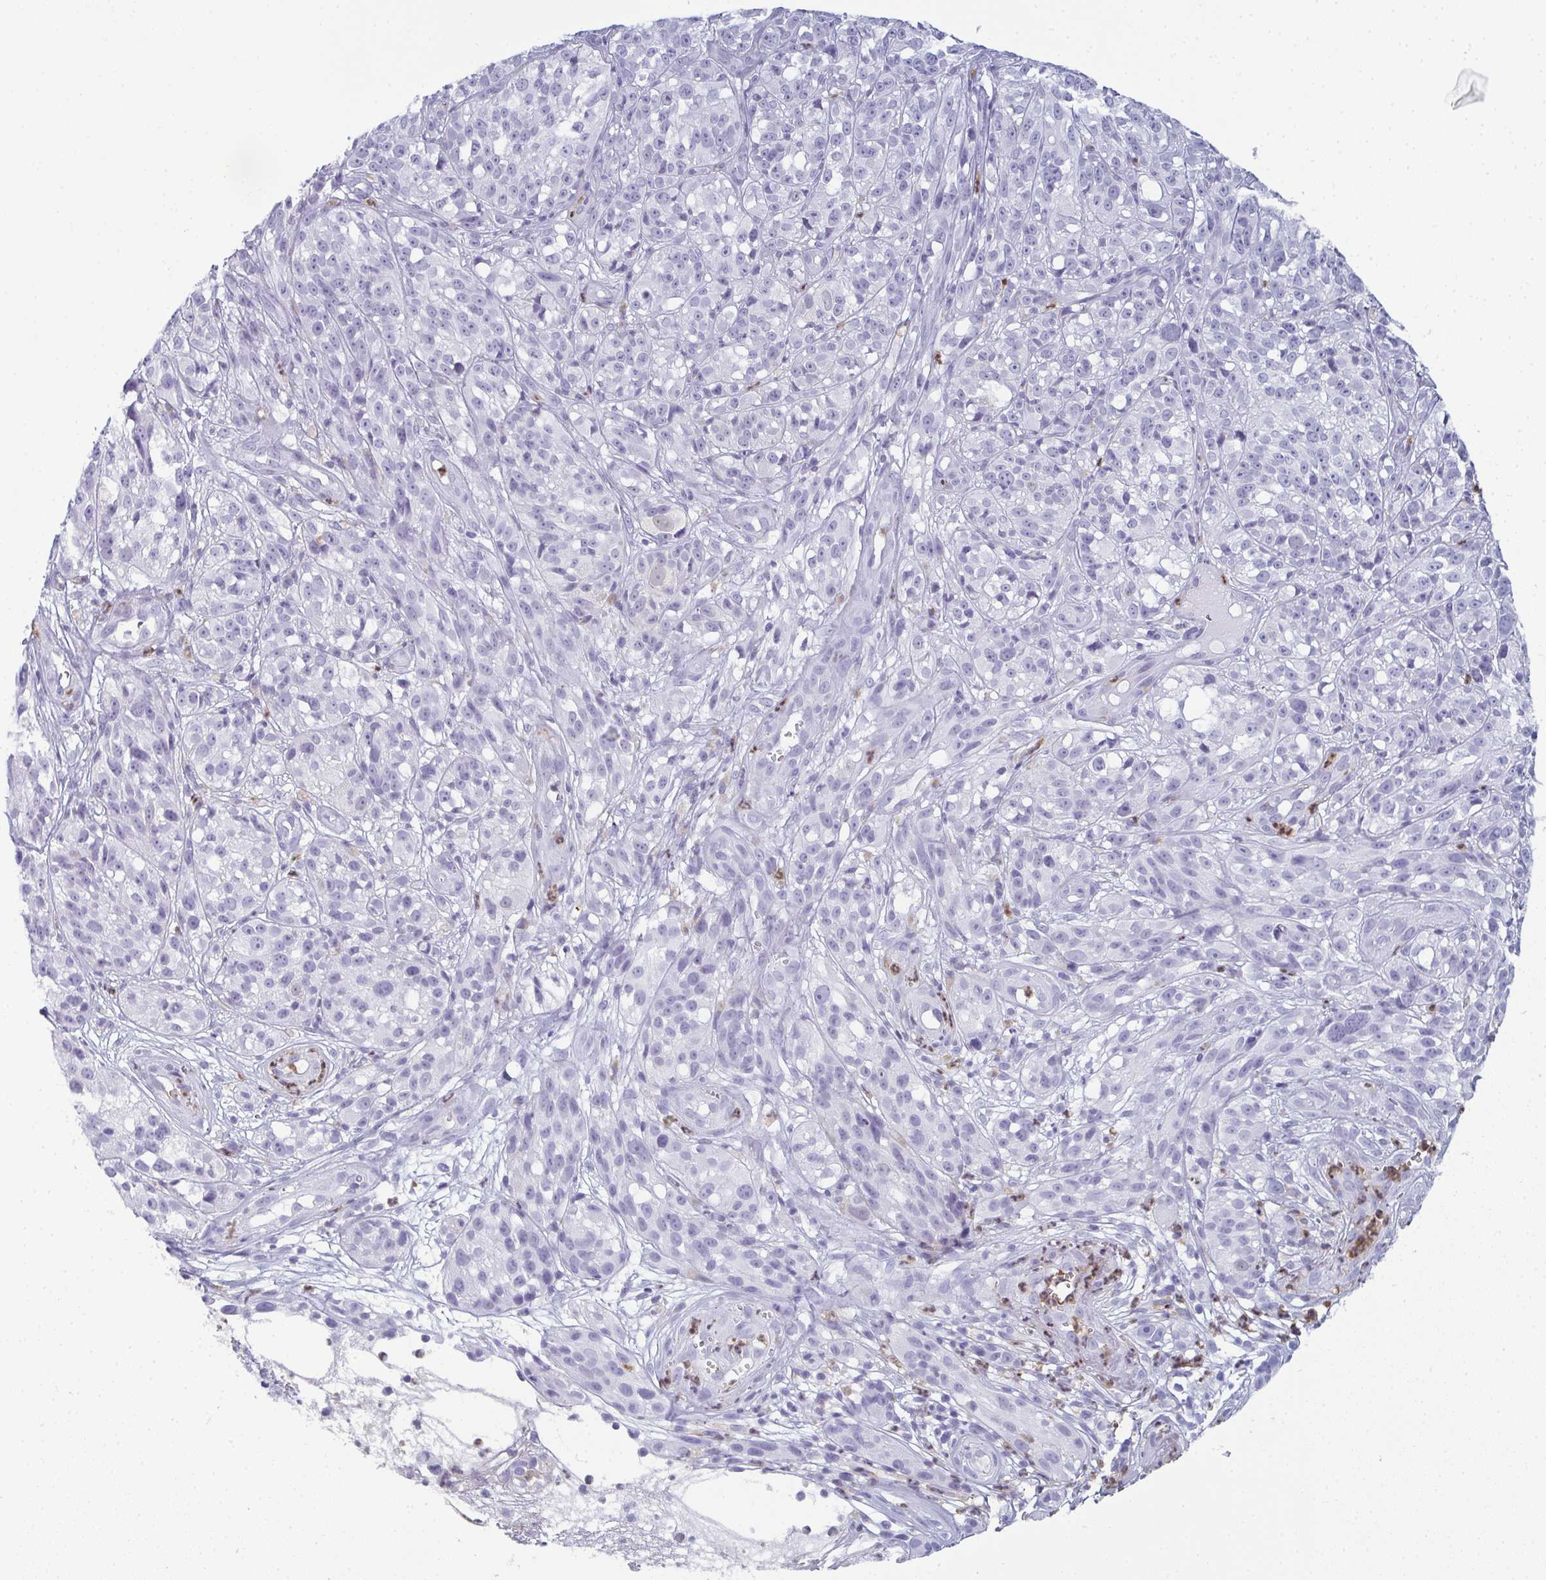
{"staining": {"intensity": "negative", "quantity": "none", "location": "none"}, "tissue": "melanoma", "cell_type": "Tumor cells", "image_type": "cancer", "snomed": [{"axis": "morphology", "description": "Malignant melanoma, NOS"}, {"axis": "topography", "description": "Skin"}], "caption": "Immunohistochemistry (IHC) of human melanoma reveals no positivity in tumor cells.", "gene": "CDA", "patient": {"sex": "female", "age": 85}}